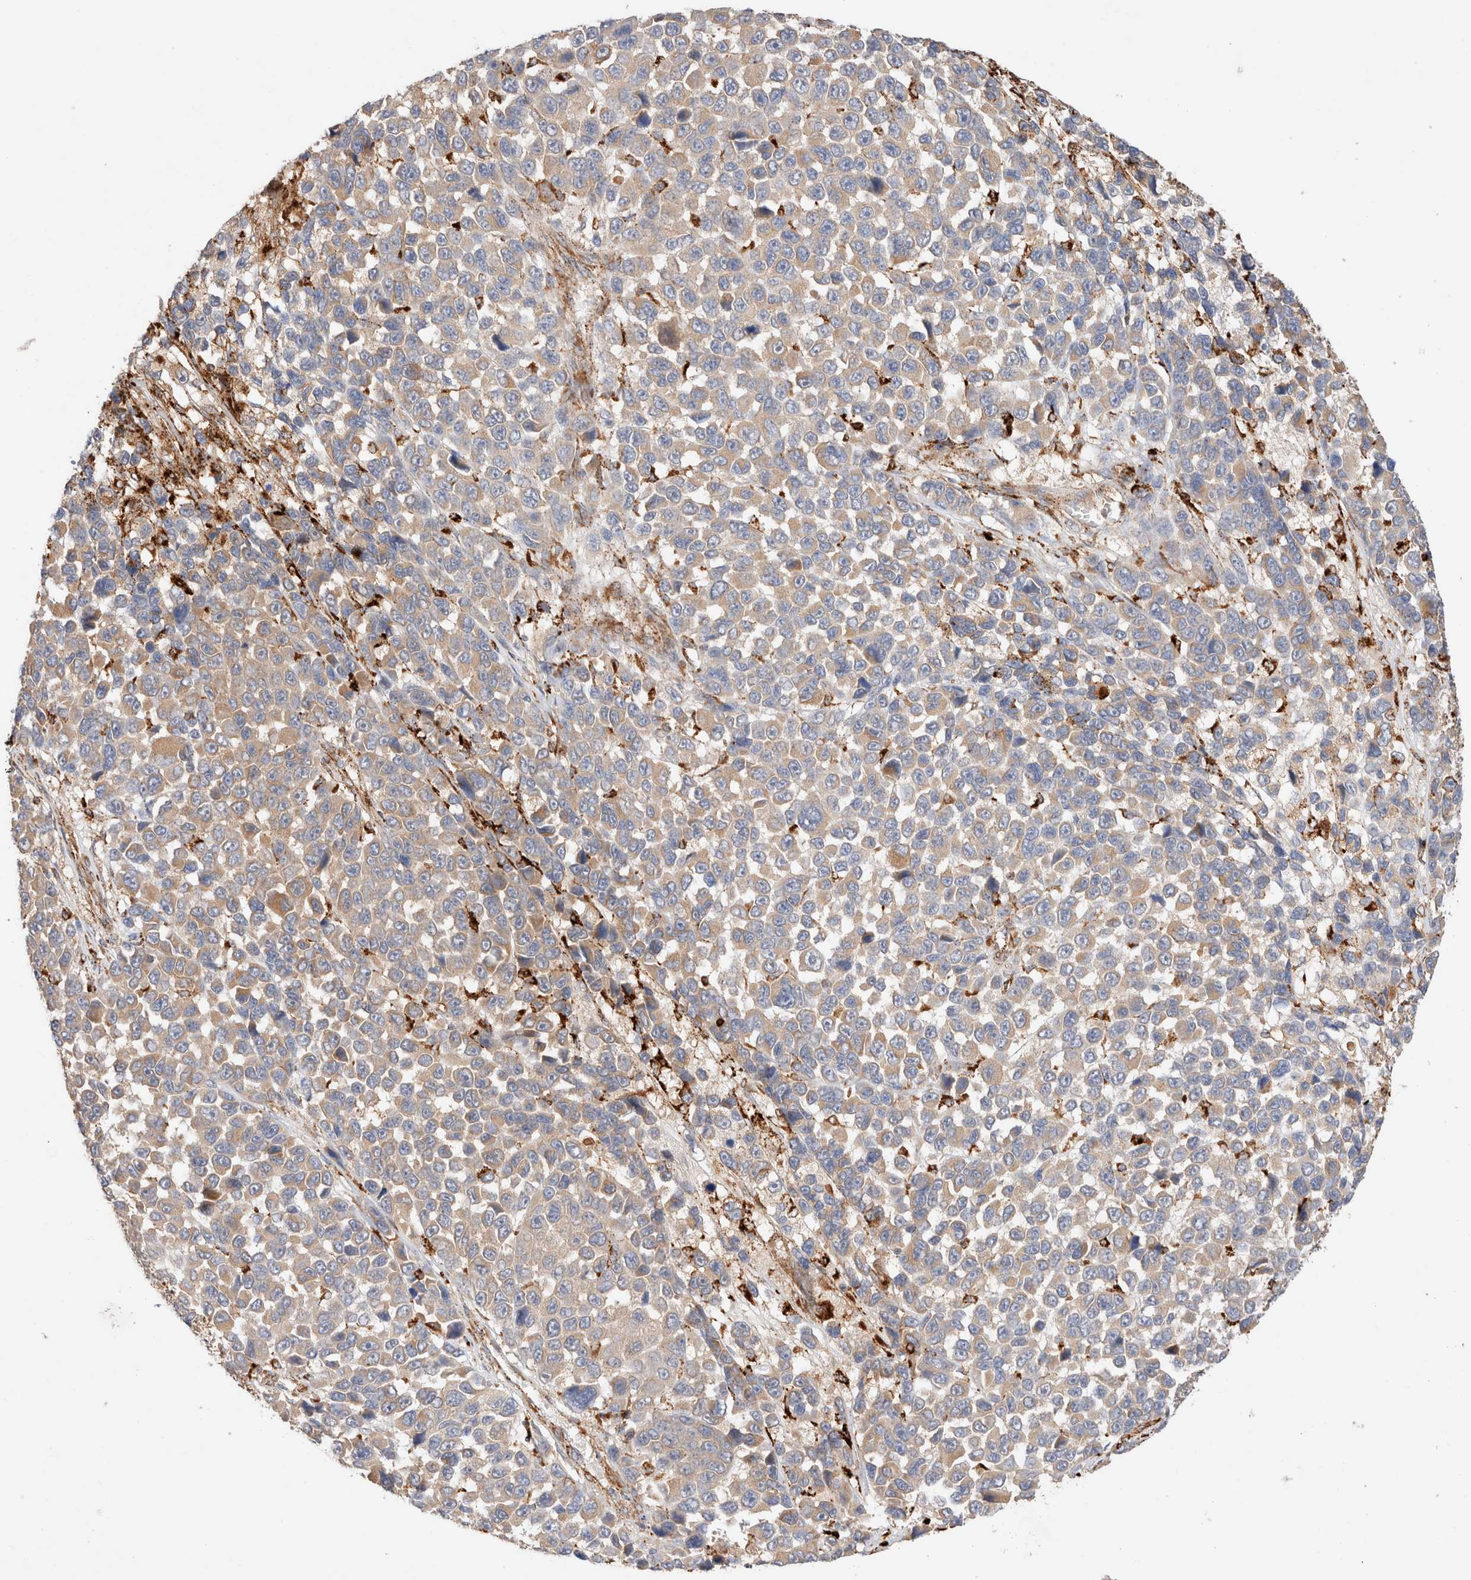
{"staining": {"intensity": "weak", "quantity": "25%-75%", "location": "cytoplasmic/membranous"}, "tissue": "melanoma", "cell_type": "Tumor cells", "image_type": "cancer", "snomed": [{"axis": "morphology", "description": "Malignant melanoma, NOS"}, {"axis": "topography", "description": "Skin"}], "caption": "Malignant melanoma tissue reveals weak cytoplasmic/membranous staining in approximately 25%-75% of tumor cells, visualized by immunohistochemistry.", "gene": "RABEPK", "patient": {"sex": "male", "age": 53}}